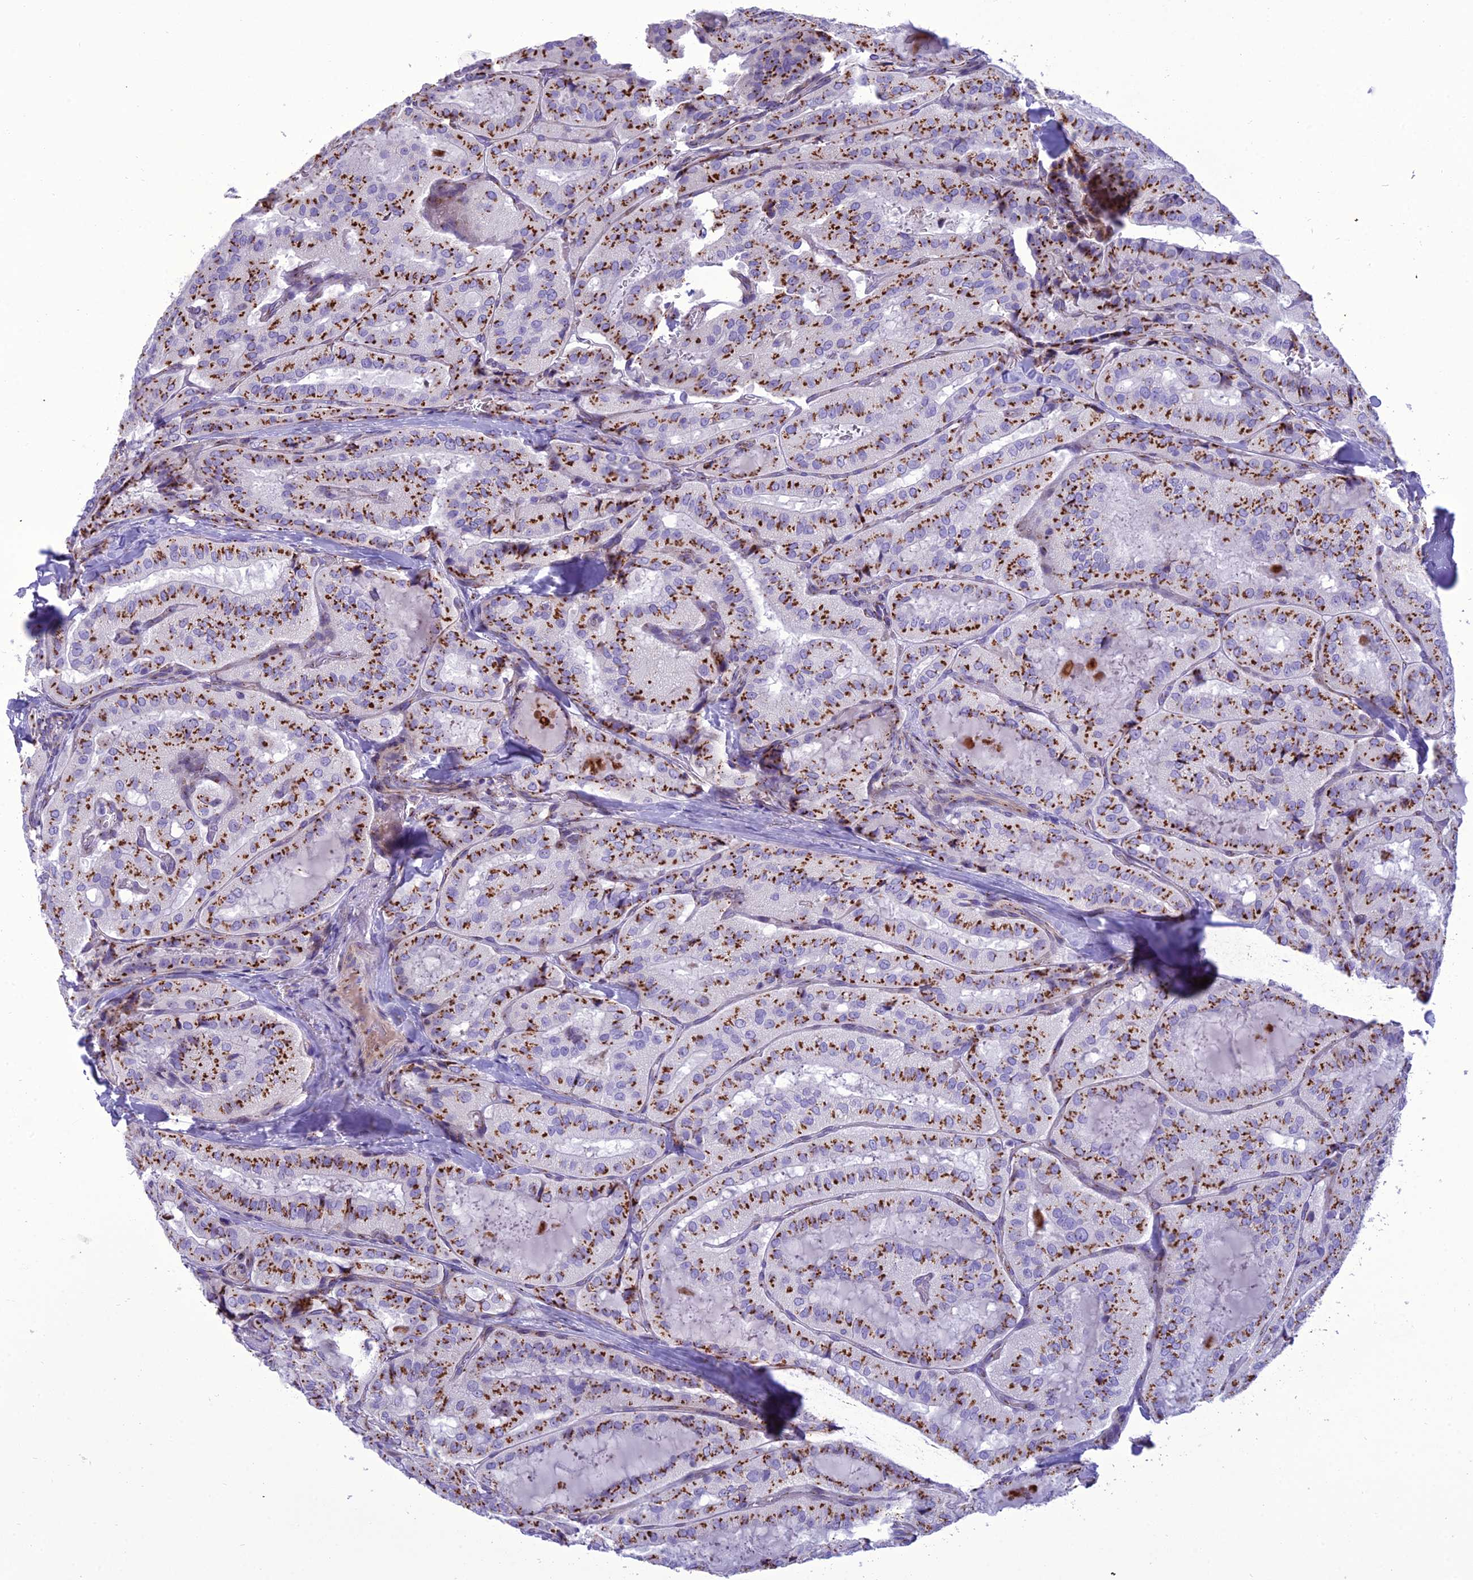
{"staining": {"intensity": "strong", "quantity": ">75%", "location": "cytoplasmic/membranous"}, "tissue": "thyroid cancer", "cell_type": "Tumor cells", "image_type": "cancer", "snomed": [{"axis": "morphology", "description": "Normal tissue, NOS"}, {"axis": "morphology", "description": "Papillary adenocarcinoma, NOS"}, {"axis": "topography", "description": "Thyroid gland"}], "caption": "Immunohistochemistry image of human papillary adenocarcinoma (thyroid) stained for a protein (brown), which displays high levels of strong cytoplasmic/membranous positivity in approximately >75% of tumor cells.", "gene": "GOLM2", "patient": {"sex": "female", "age": 59}}